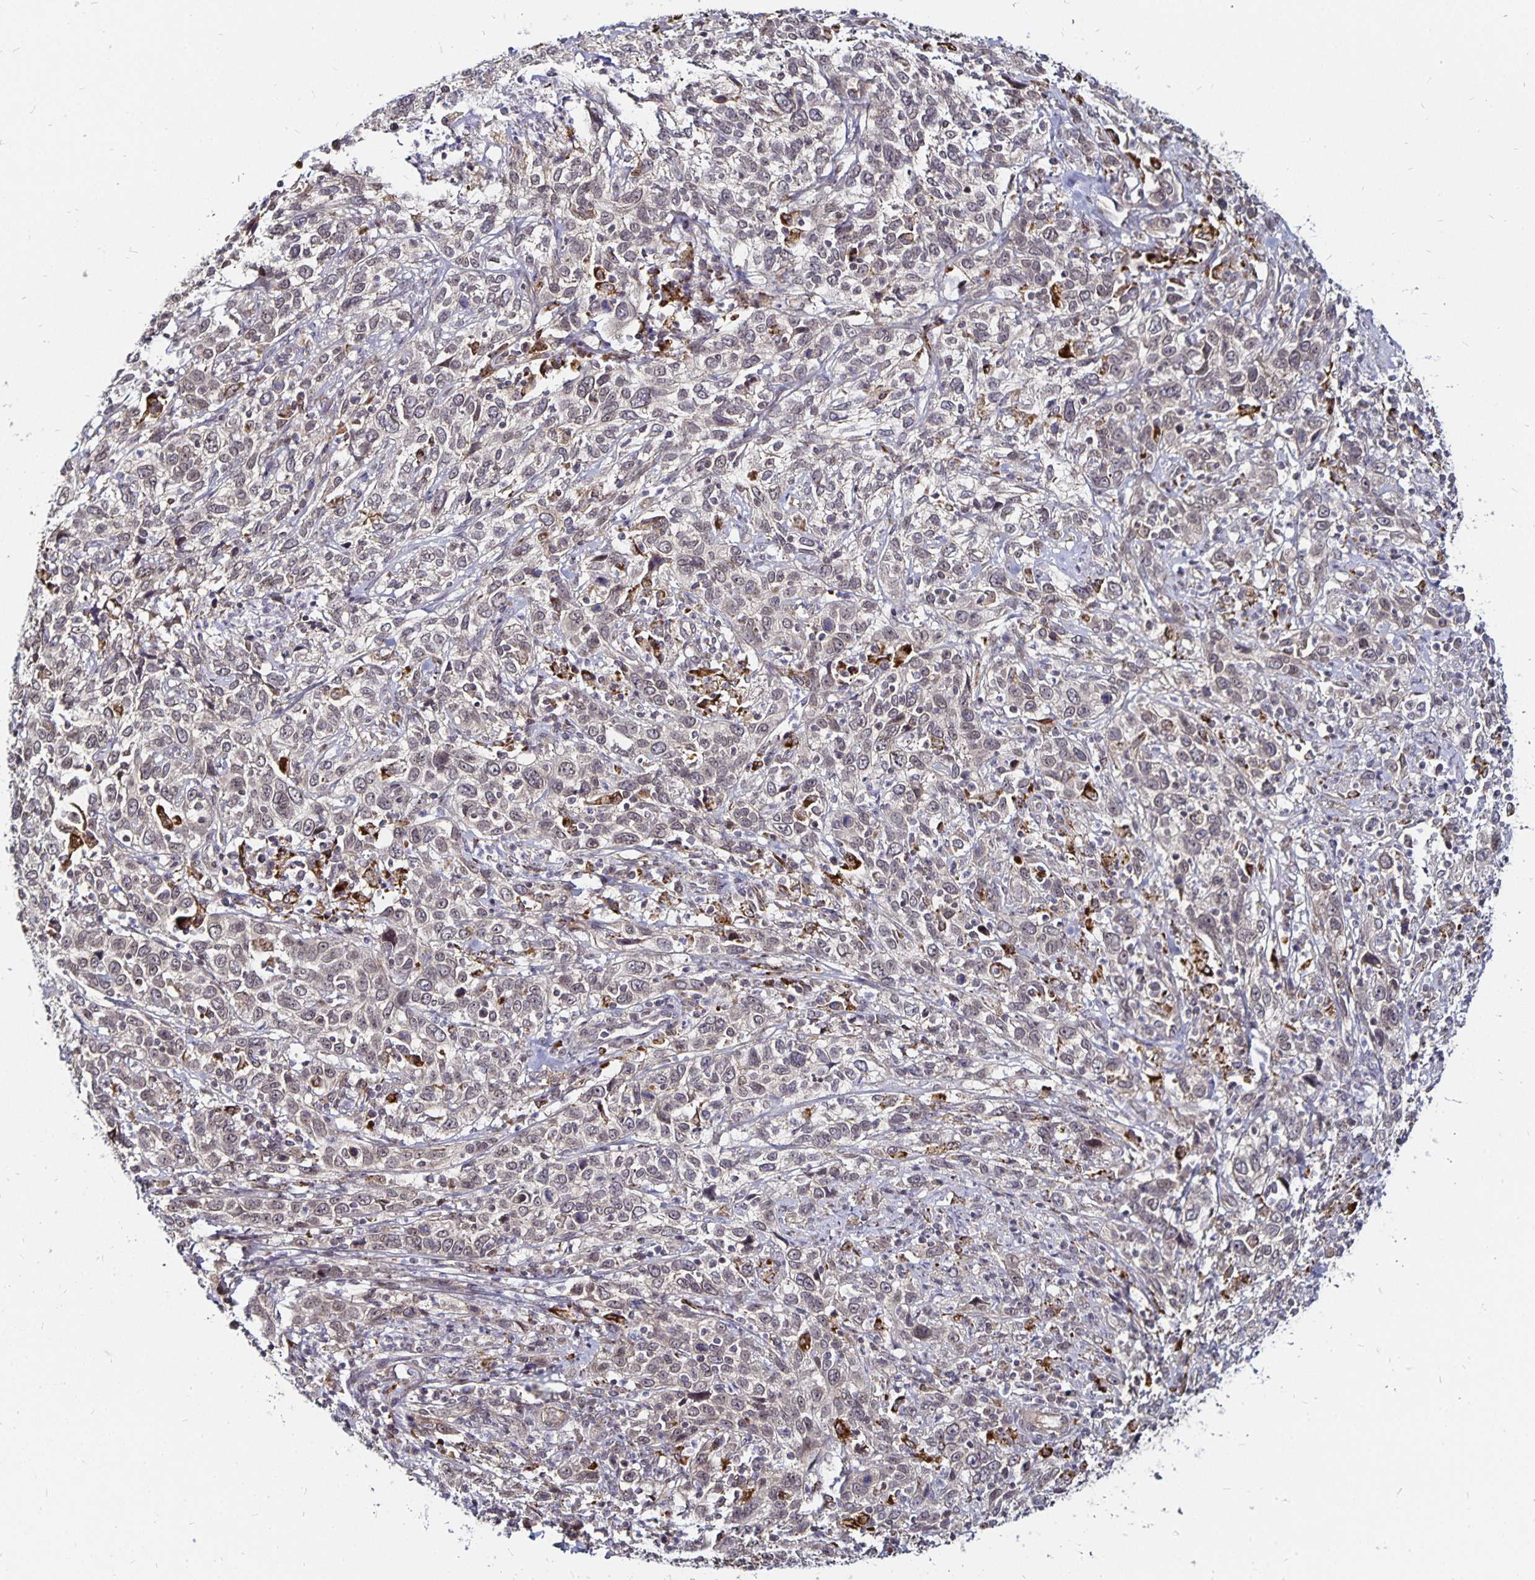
{"staining": {"intensity": "negative", "quantity": "none", "location": "none"}, "tissue": "cervical cancer", "cell_type": "Tumor cells", "image_type": "cancer", "snomed": [{"axis": "morphology", "description": "Squamous cell carcinoma, NOS"}, {"axis": "topography", "description": "Cervix"}], "caption": "Immunohistochemistry (IHC) of human cervical cancer (squamous cell carcinoma) reveals no staining in tumor cells.", "gene": "CYP27A1", "patient": {"sex": "female", "age": 46}}